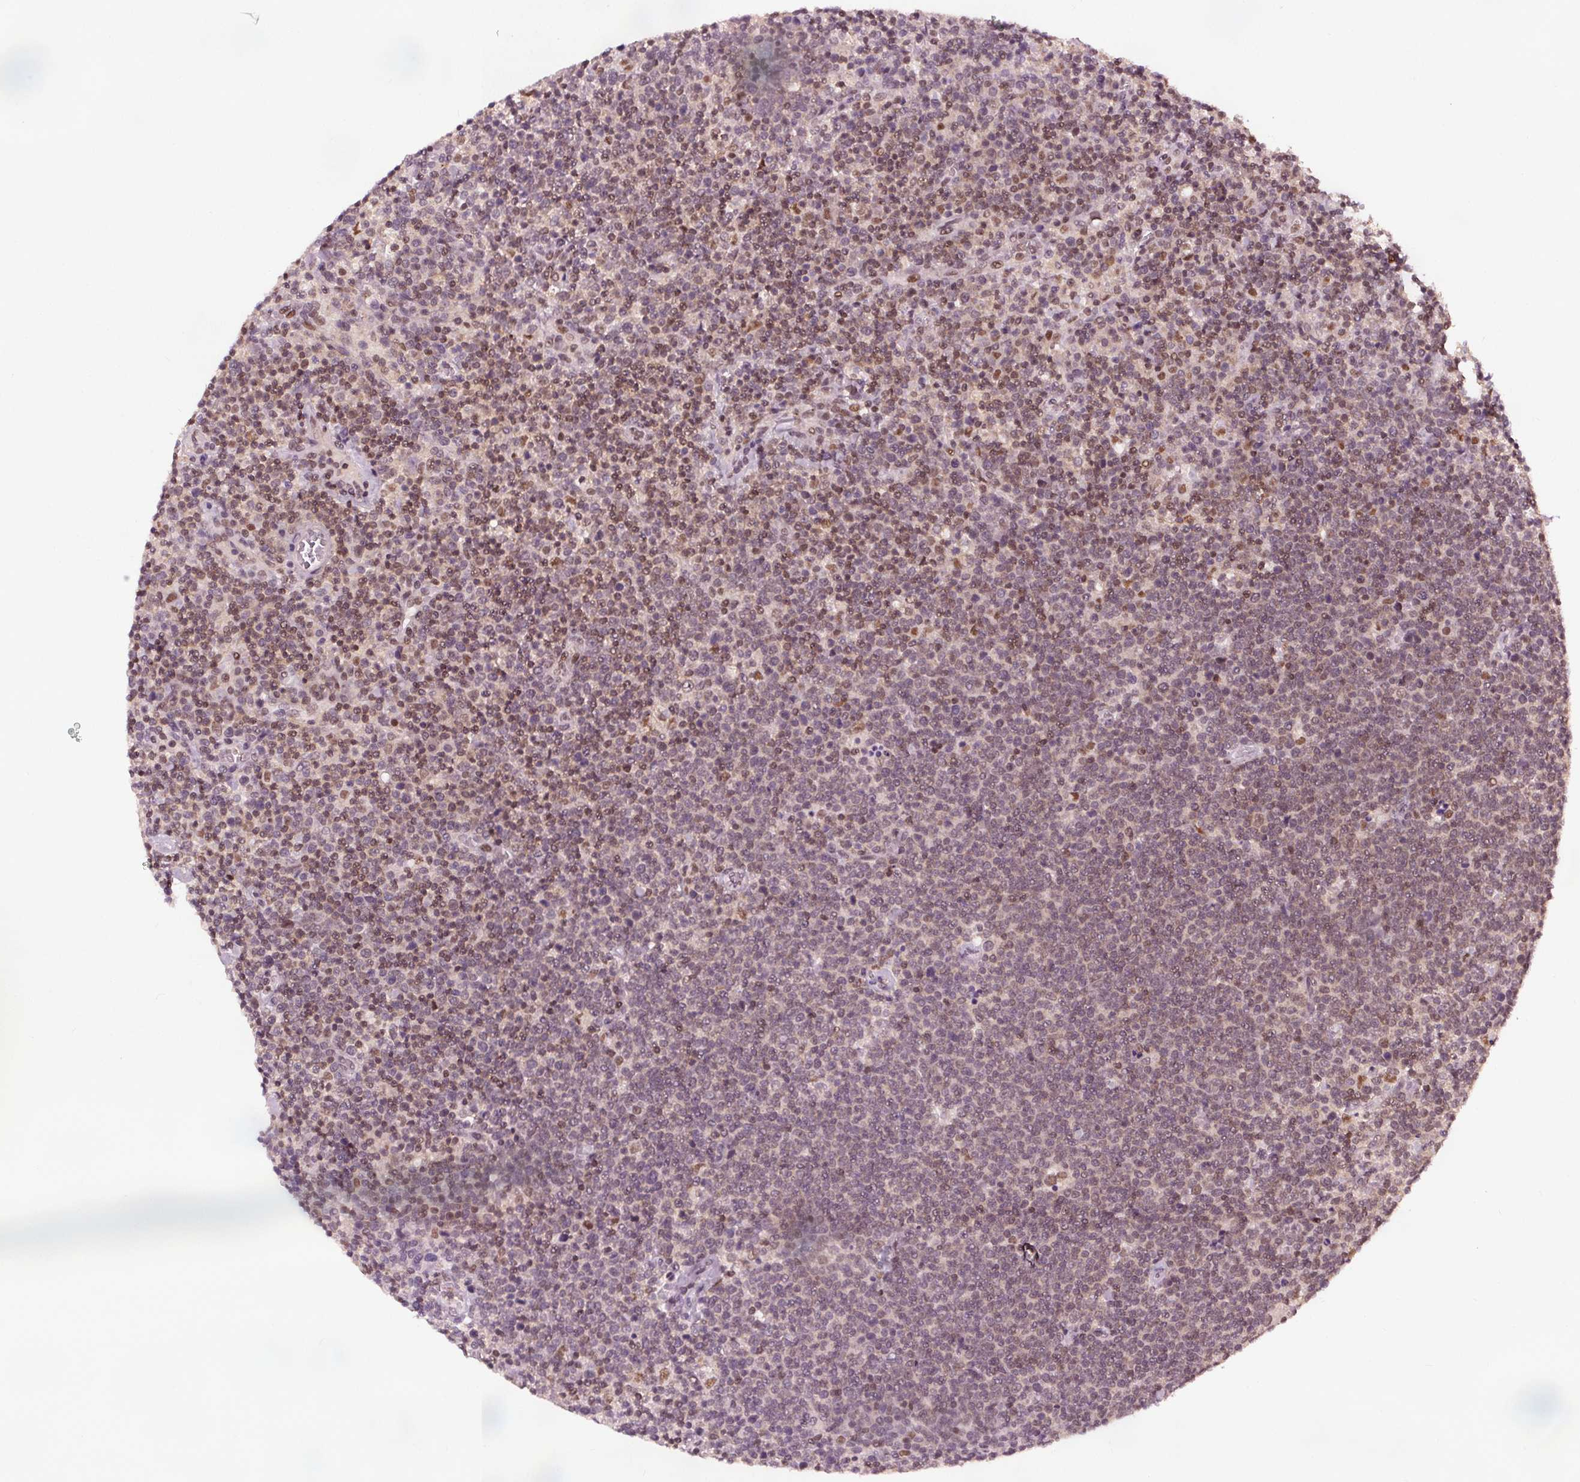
{"staining": {"intensity": "moderate", "quantity": "<25%", "location": "nuclear"}, "tissue": "lymphoma", "cell_type": "Tumor cells", "image_type": "cancer", "snomed": [{"axis": "morphology", "description": "Malignant lymphoma, non-Hodgkin's type, High grade"}, {"axis": "topography", "description": "Lymph node"}], "caption": "High-power microscopy captured an IHC micrograph of high-grade malignant lymphoma, non-Hodgkin's type, revealing moderate nuclear positivity in about <25% of tumor cells. Nuclei are stained in blue.", "gene": "DDX11", "patient": {"sex": "male", "age": 61}}